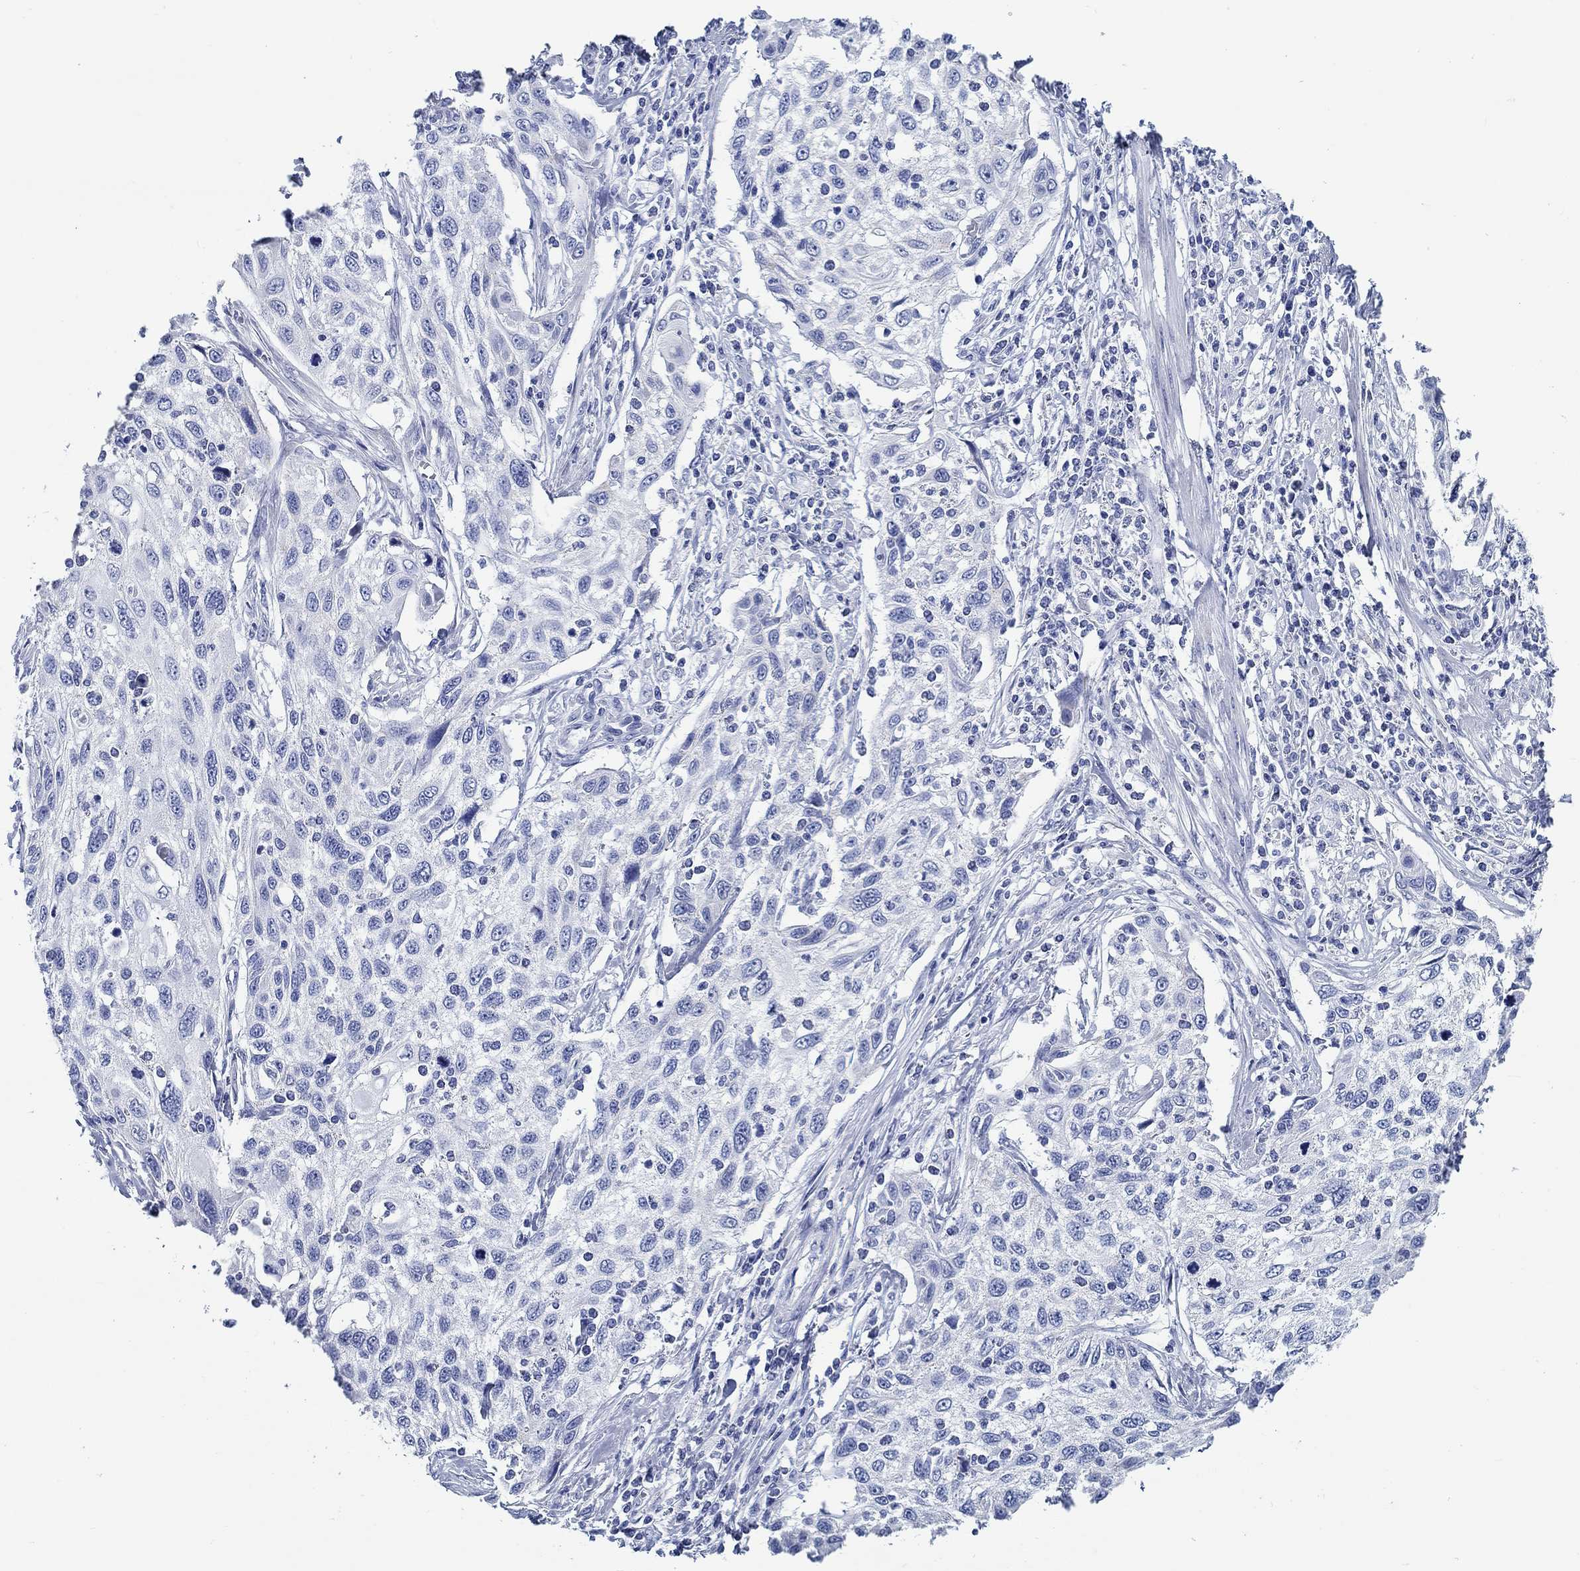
{"staining": {"intensity": "negative", "quantity": "none", "location": "none"}, "tissue": "cervical cancer", "cell_type": "Tumor cells", "image_type": "cancer", "snomed": [{"axis": "morphology", "description": "Squamous cell carcinoma, NOS"}, {"axis": "topography", "description": "Cervix"}], "caption": "The image displays no staining of tumor cells in cervical cancer.", "gene": "RD3L", "patient": {"sex": "female", "age": 70}}